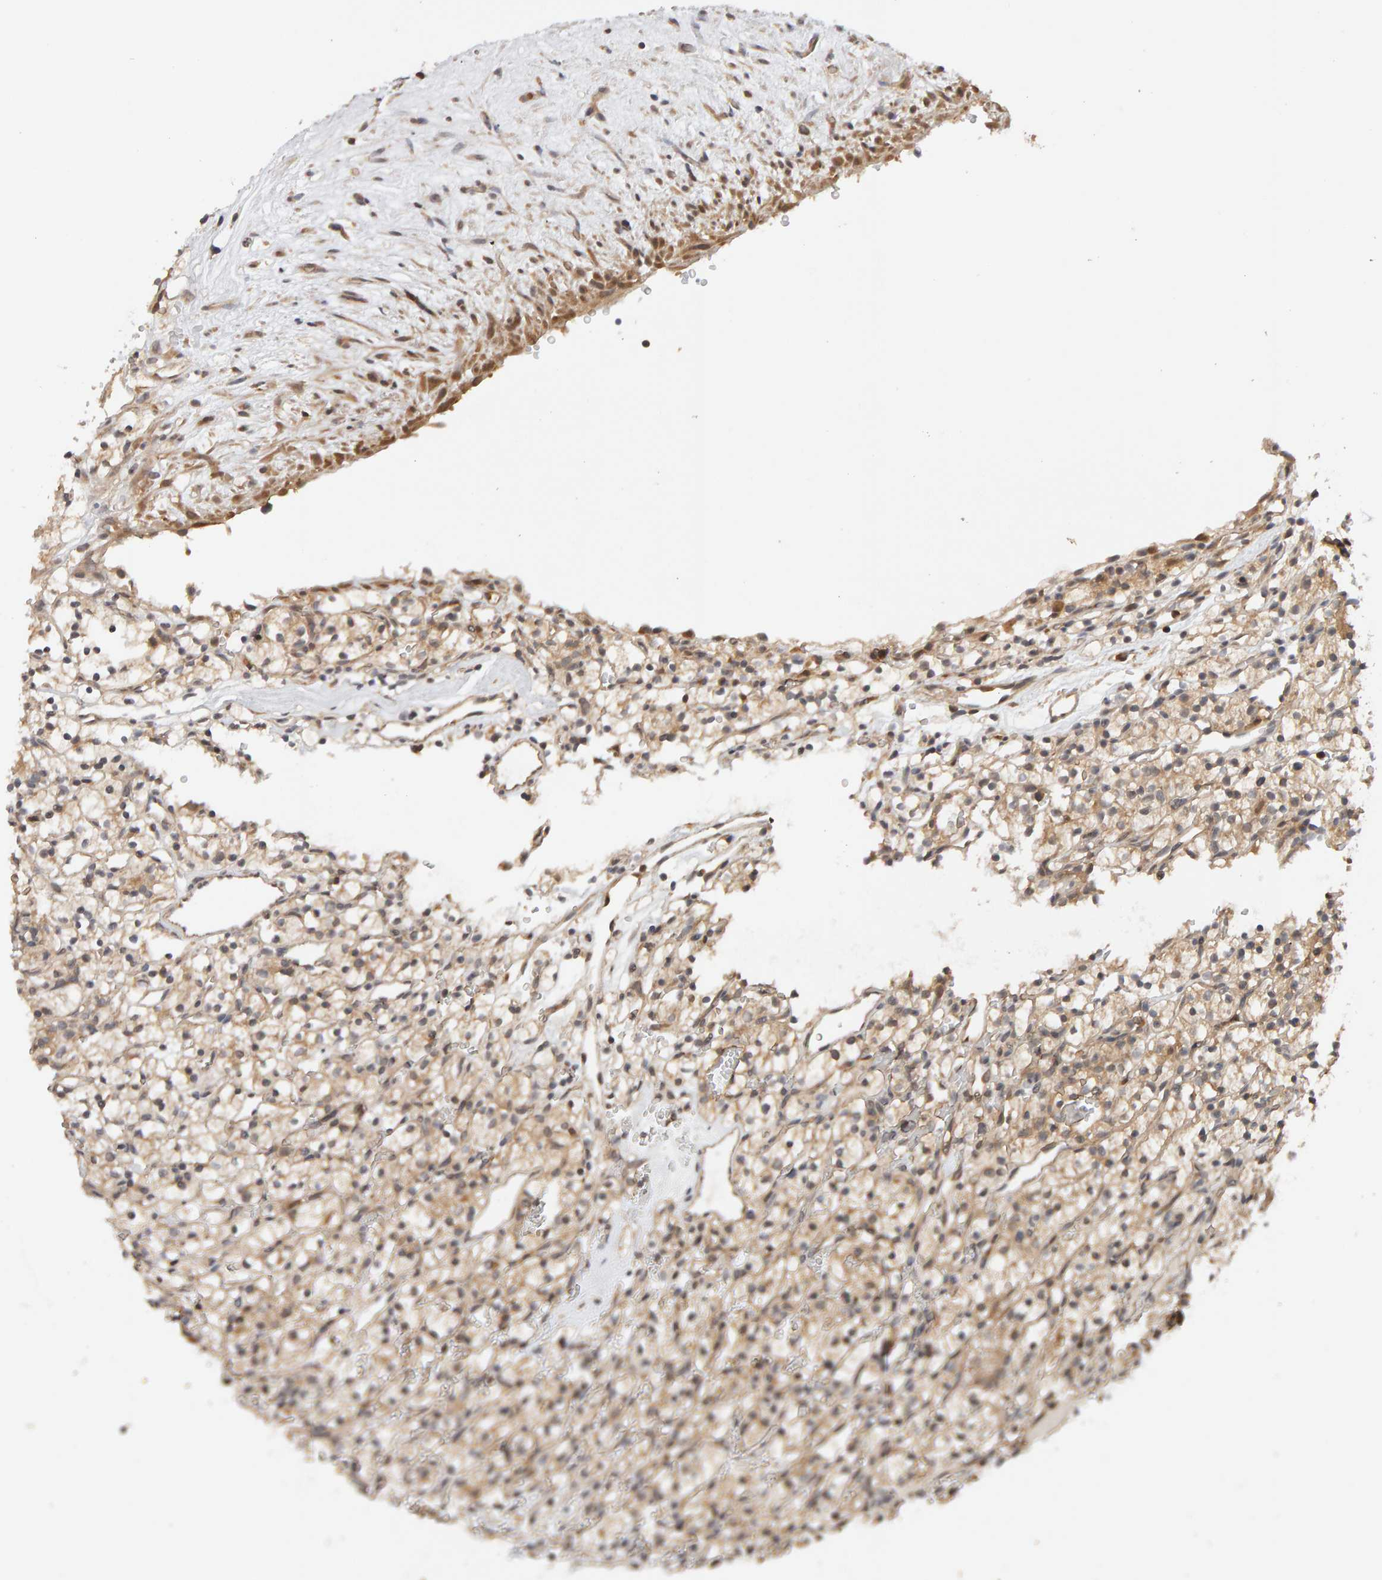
{"staining": {"intensity": "moderate", "quantity": ">75%", "location": "cytoplasmic/membranous"}, "tissue": "renal cancer", "cell_type": "Tumor cells", "image_type": "cancer", "snomed": [{"axis": "morphology", "description": "Adenocarcinoma, NOS"}, {"axis": "topography", "description": "Kidney"}], "caption": "This is a histology image of immunohistochemistry (IHC) staining of renal cancer (adenocarcinoma), which shows moderate staining in the cytoplasmic/membranous of tumor cells.", "gene": "DNAJC7", "patient": {"sex": "female", "age": 57}}